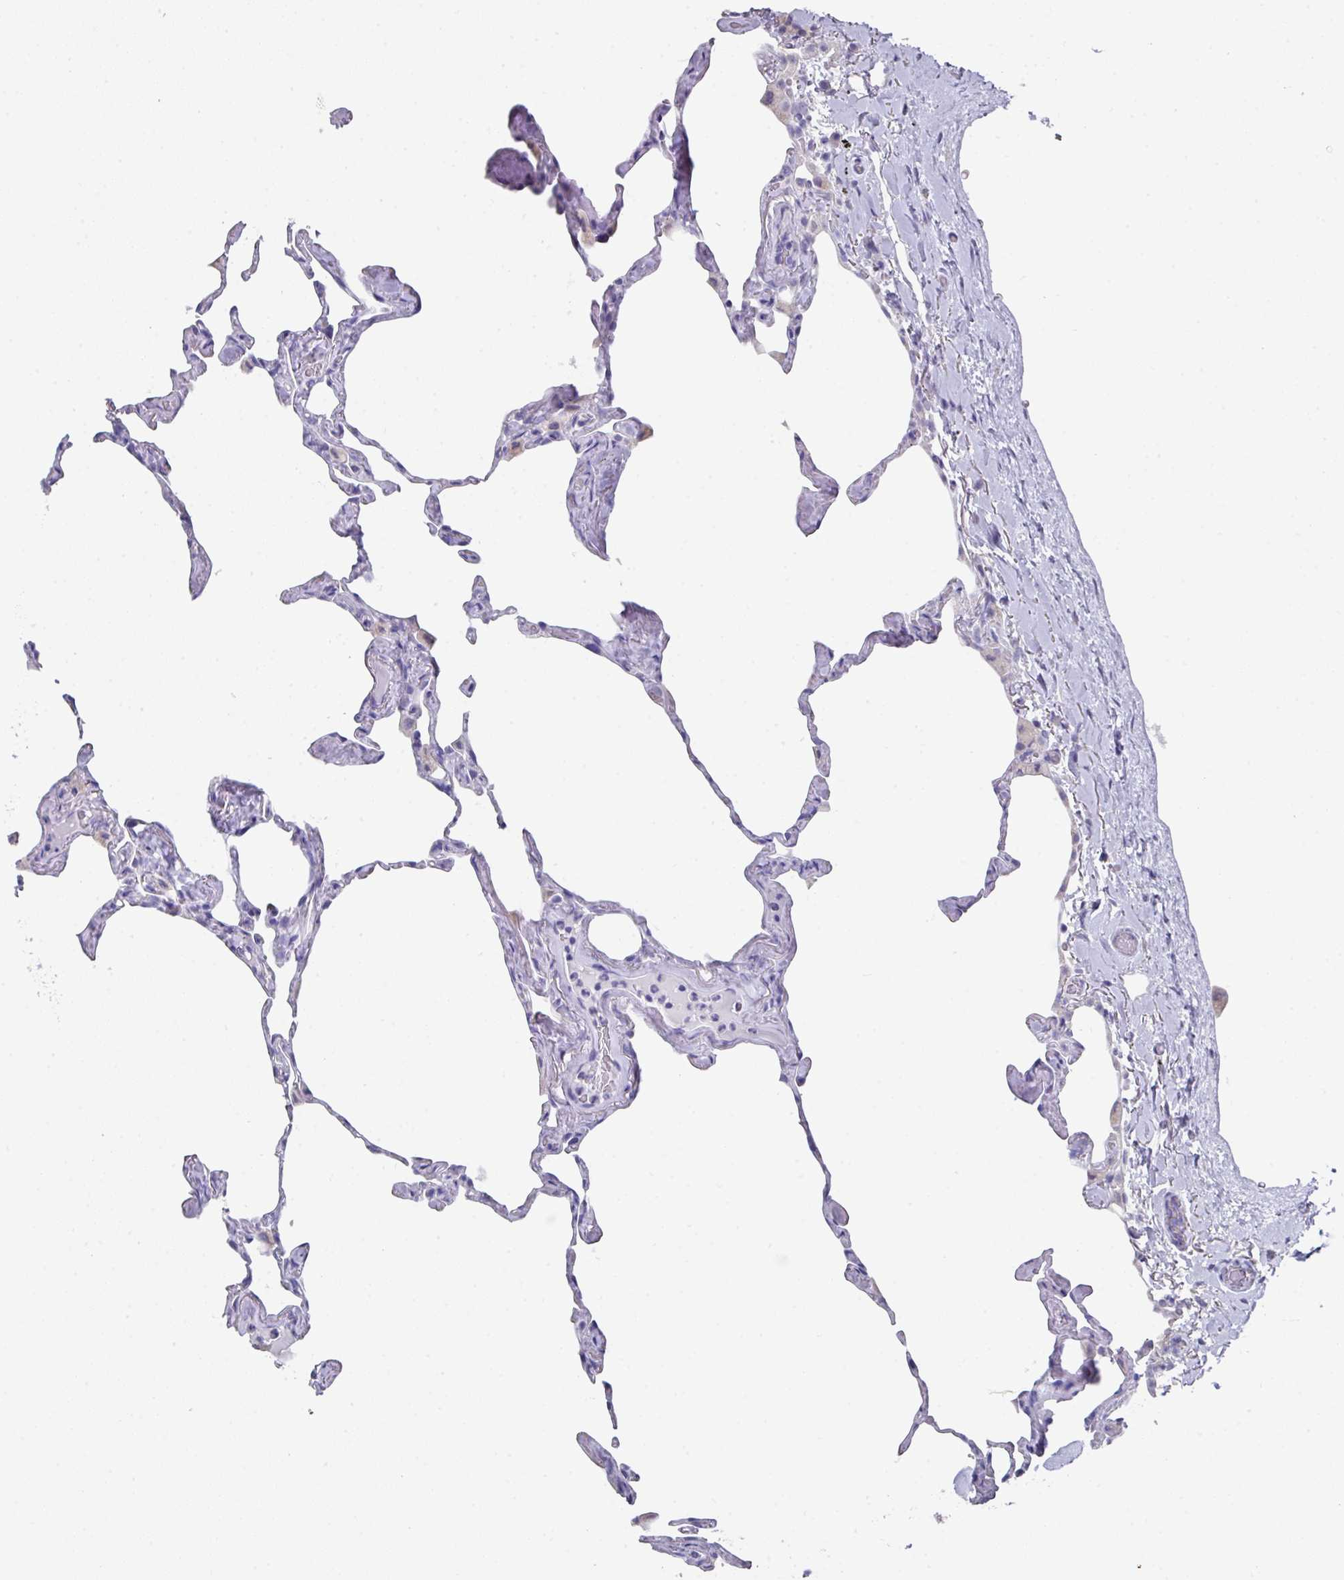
{"staining": {"intensity": "negative", "quantity": "none", "location": "none"}, "tissue": "lung", "cell_type": "Alveolar cells", "image_type": "normal", "snomed": [{"axis": "morphology", "description": "Normal tissue, NOS"}, {"axis": "topography", "description": "Lung"}], "caption": "Benign lung was stained to show a protein in brown. There is no significant staining in alveolar cells. The staining was performed using DAB (3,3'-diaminobenzidine) to visualize the protein expression in brown, while the nuclei were stained in blue with hematoxylin (Magnification: 20x).", "gene": "DAZ1", "patient": {"sex": "male", "age": 65}}